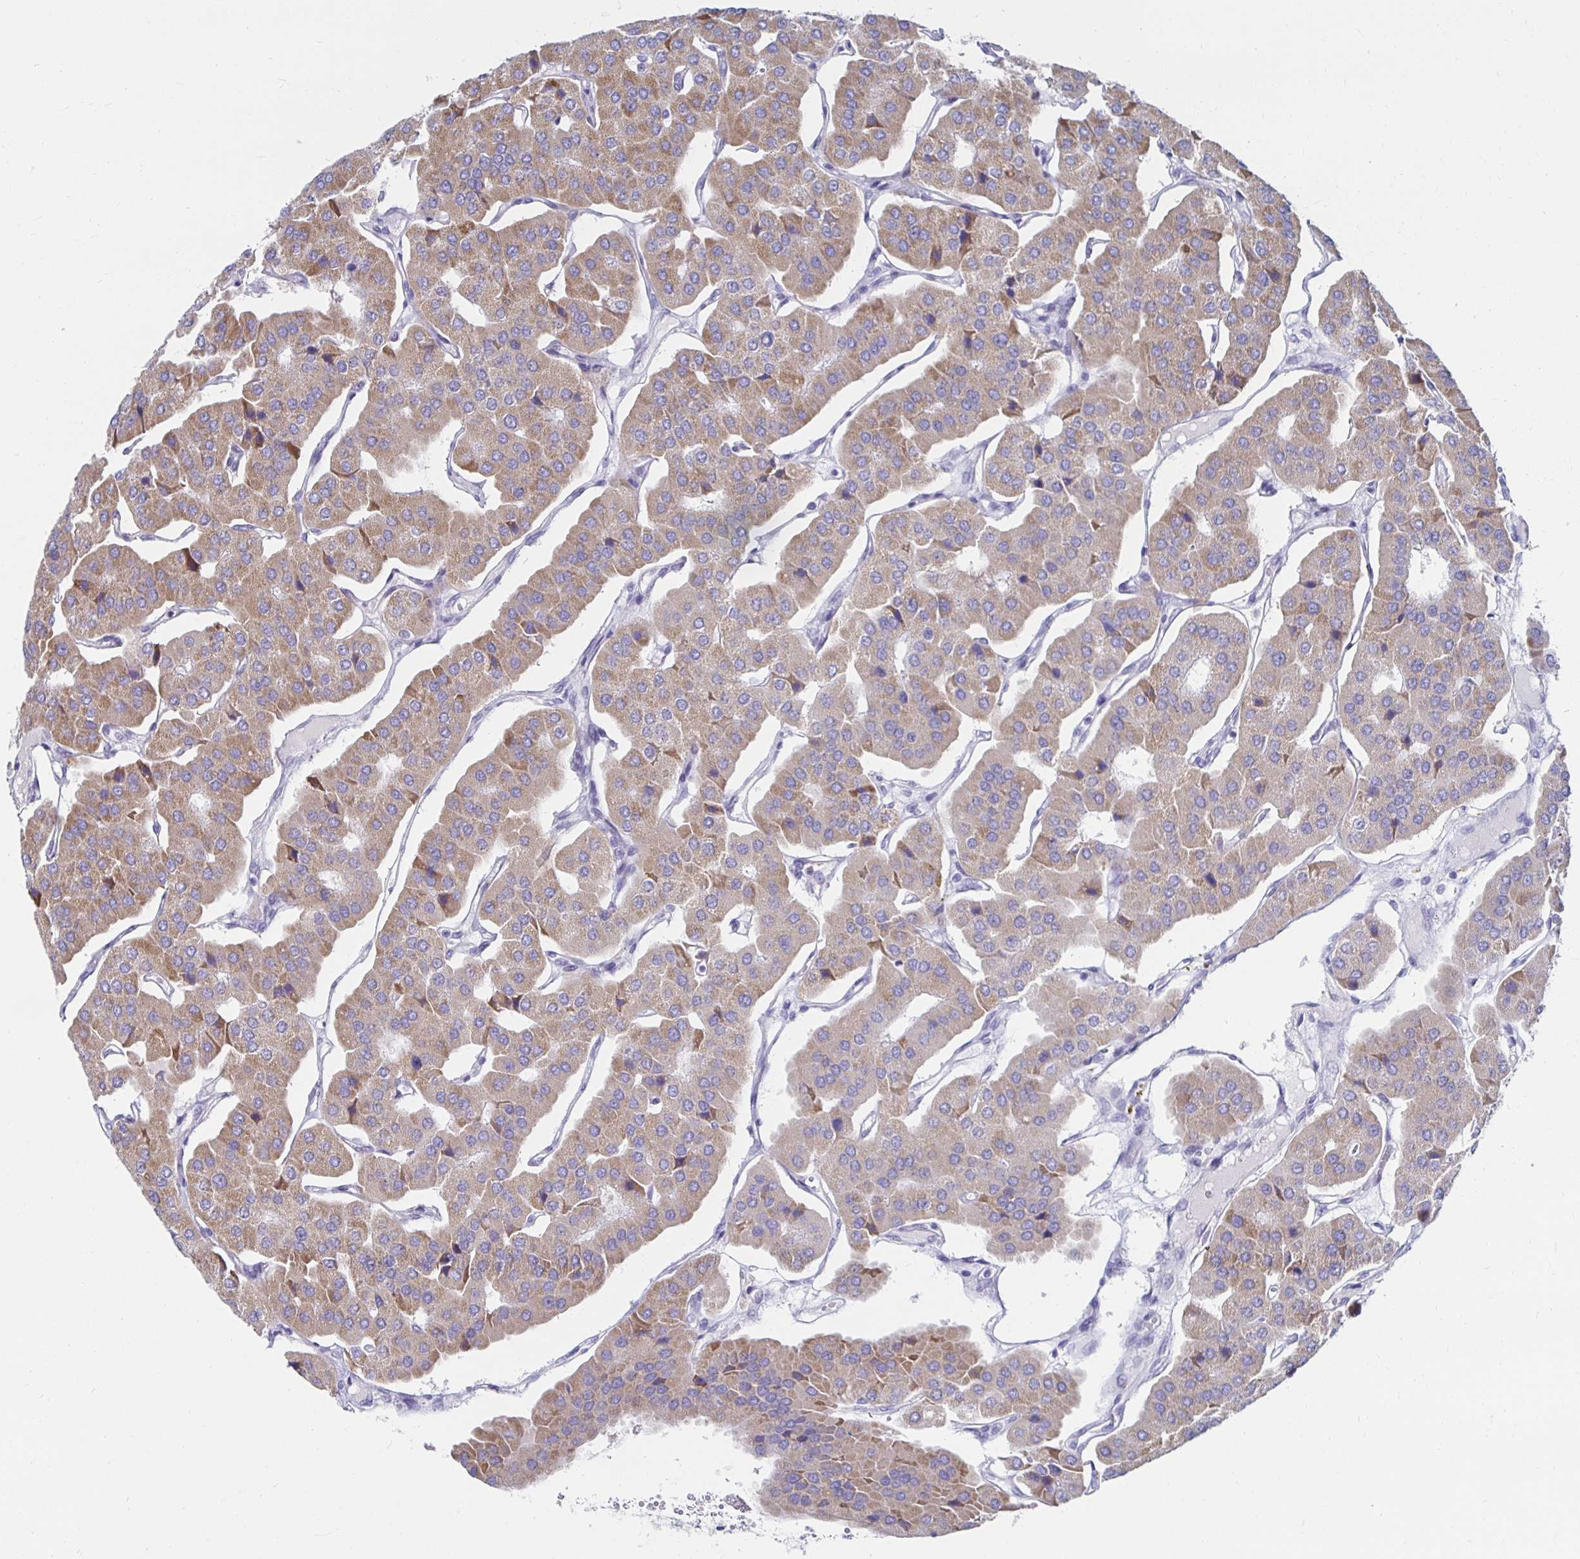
{"staining": {"intensity": "moderate", "quantity": ">75%", "location": "cytoplasmic/membranous"}, "tissue": "parathyroid gland", "cell_type": "Glandular cells", "image_type": "normal", "snomed": [{"axis": "morphology", "description": "Normal tissue, NOS"}, {"axis": "morphology", "description": "Adenoma, NOS"}, {"axis": "topography", "description": "Parathyroid gland"}], "caption": "A brown stain shows moderate cytoplasmic/membranous expression of a protein in glandular cells of benign parathyroid gland.", "gene": "NOCT", "patient": {"sex": "female", "age": 86}}